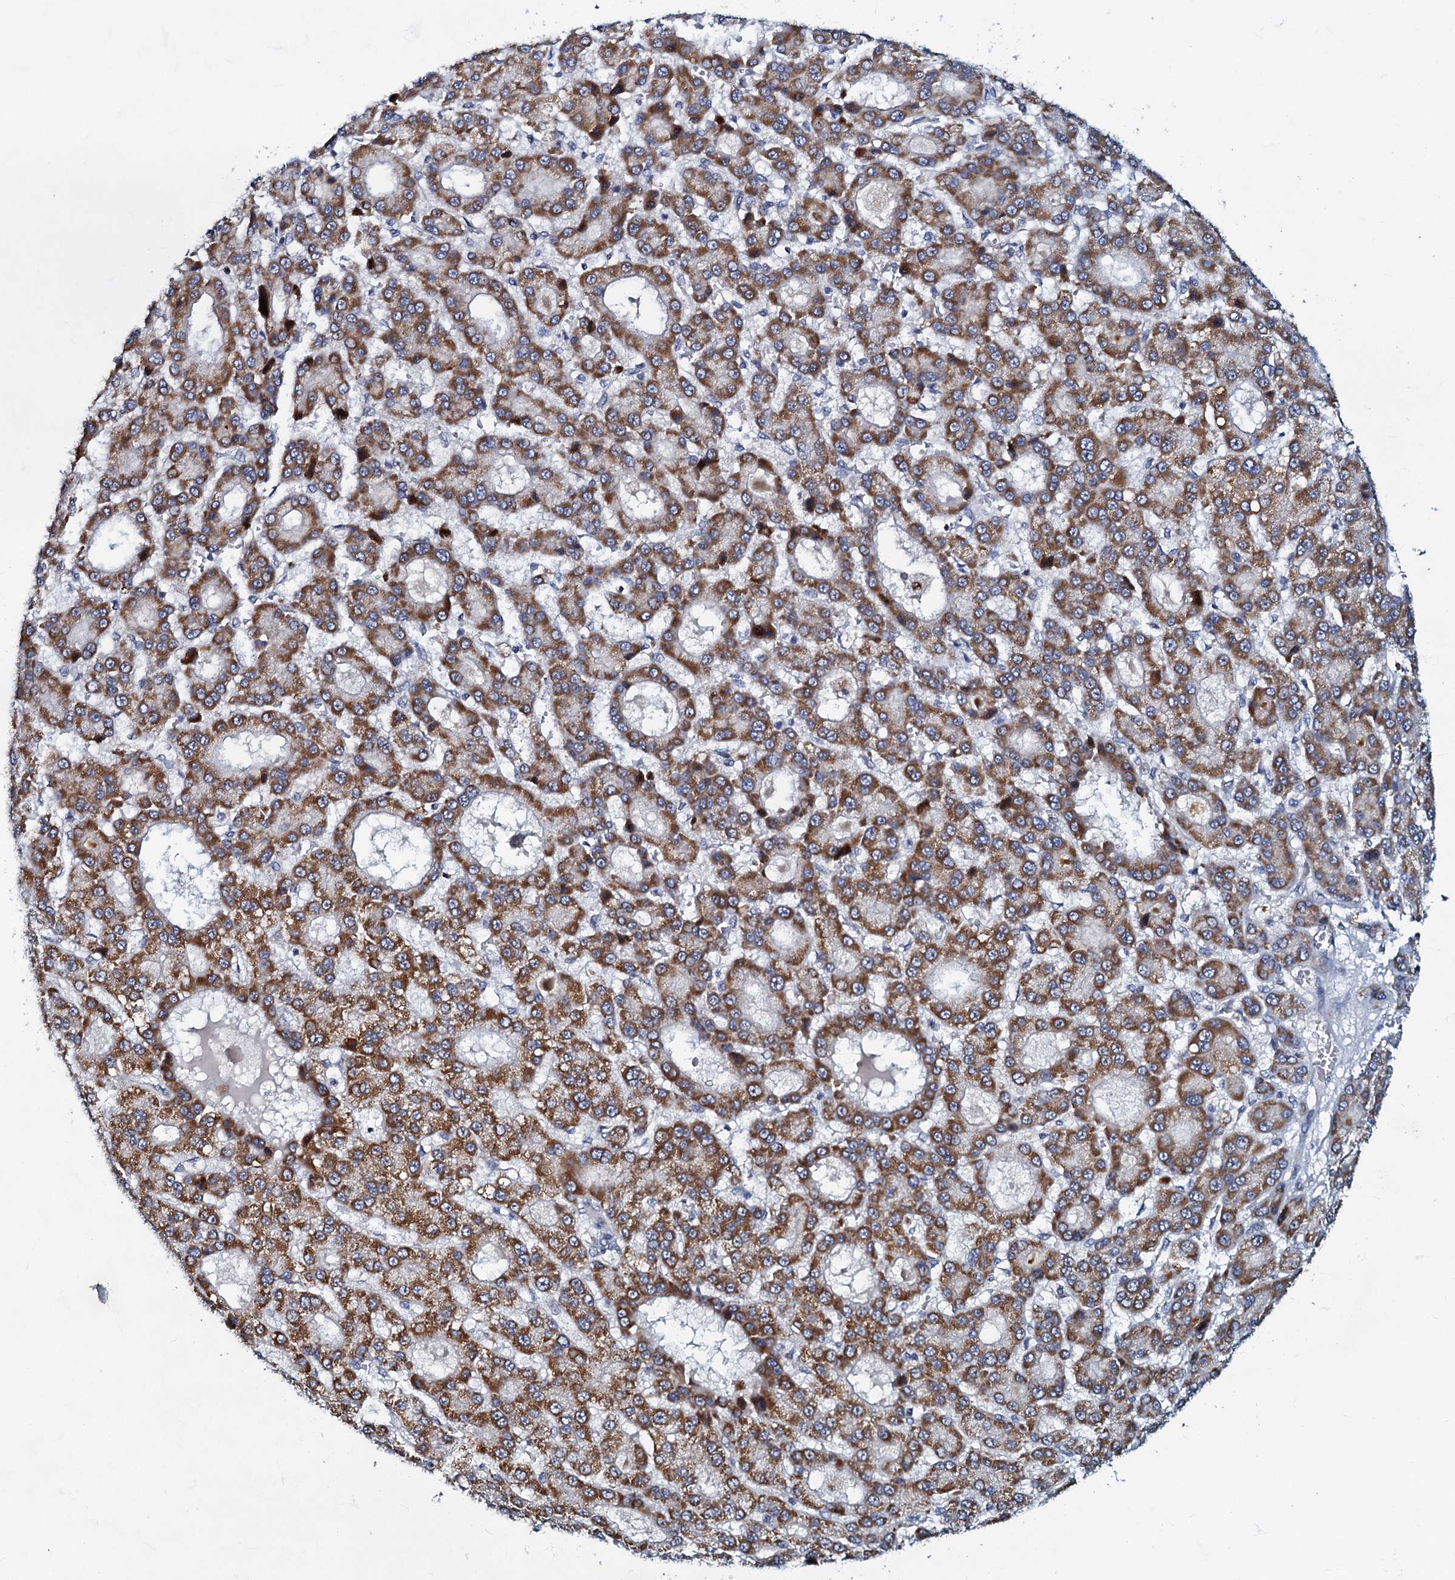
{"staining": {"intensity": "moderate", "quantity": ">75%", "location": "cytoplasmic/membranous"}, "tissue": "liver cancer", "cell_type": "Tumor cells", "image_type": "cancer", "snomed": [{"axis": "morphology", "description": "Carcinoma, Hepatocellular, NOS"}, {"axis": "topography", "description": "Liver"}], "caption": "A medium amount of moderate cytoplasmic/membranous positivity is identified in approximately >75% of tumor cells in liver hepatocellular carcinoma tissue.", "gene": "MRPL51", "patient": {"sex": "male", "age": 70}}